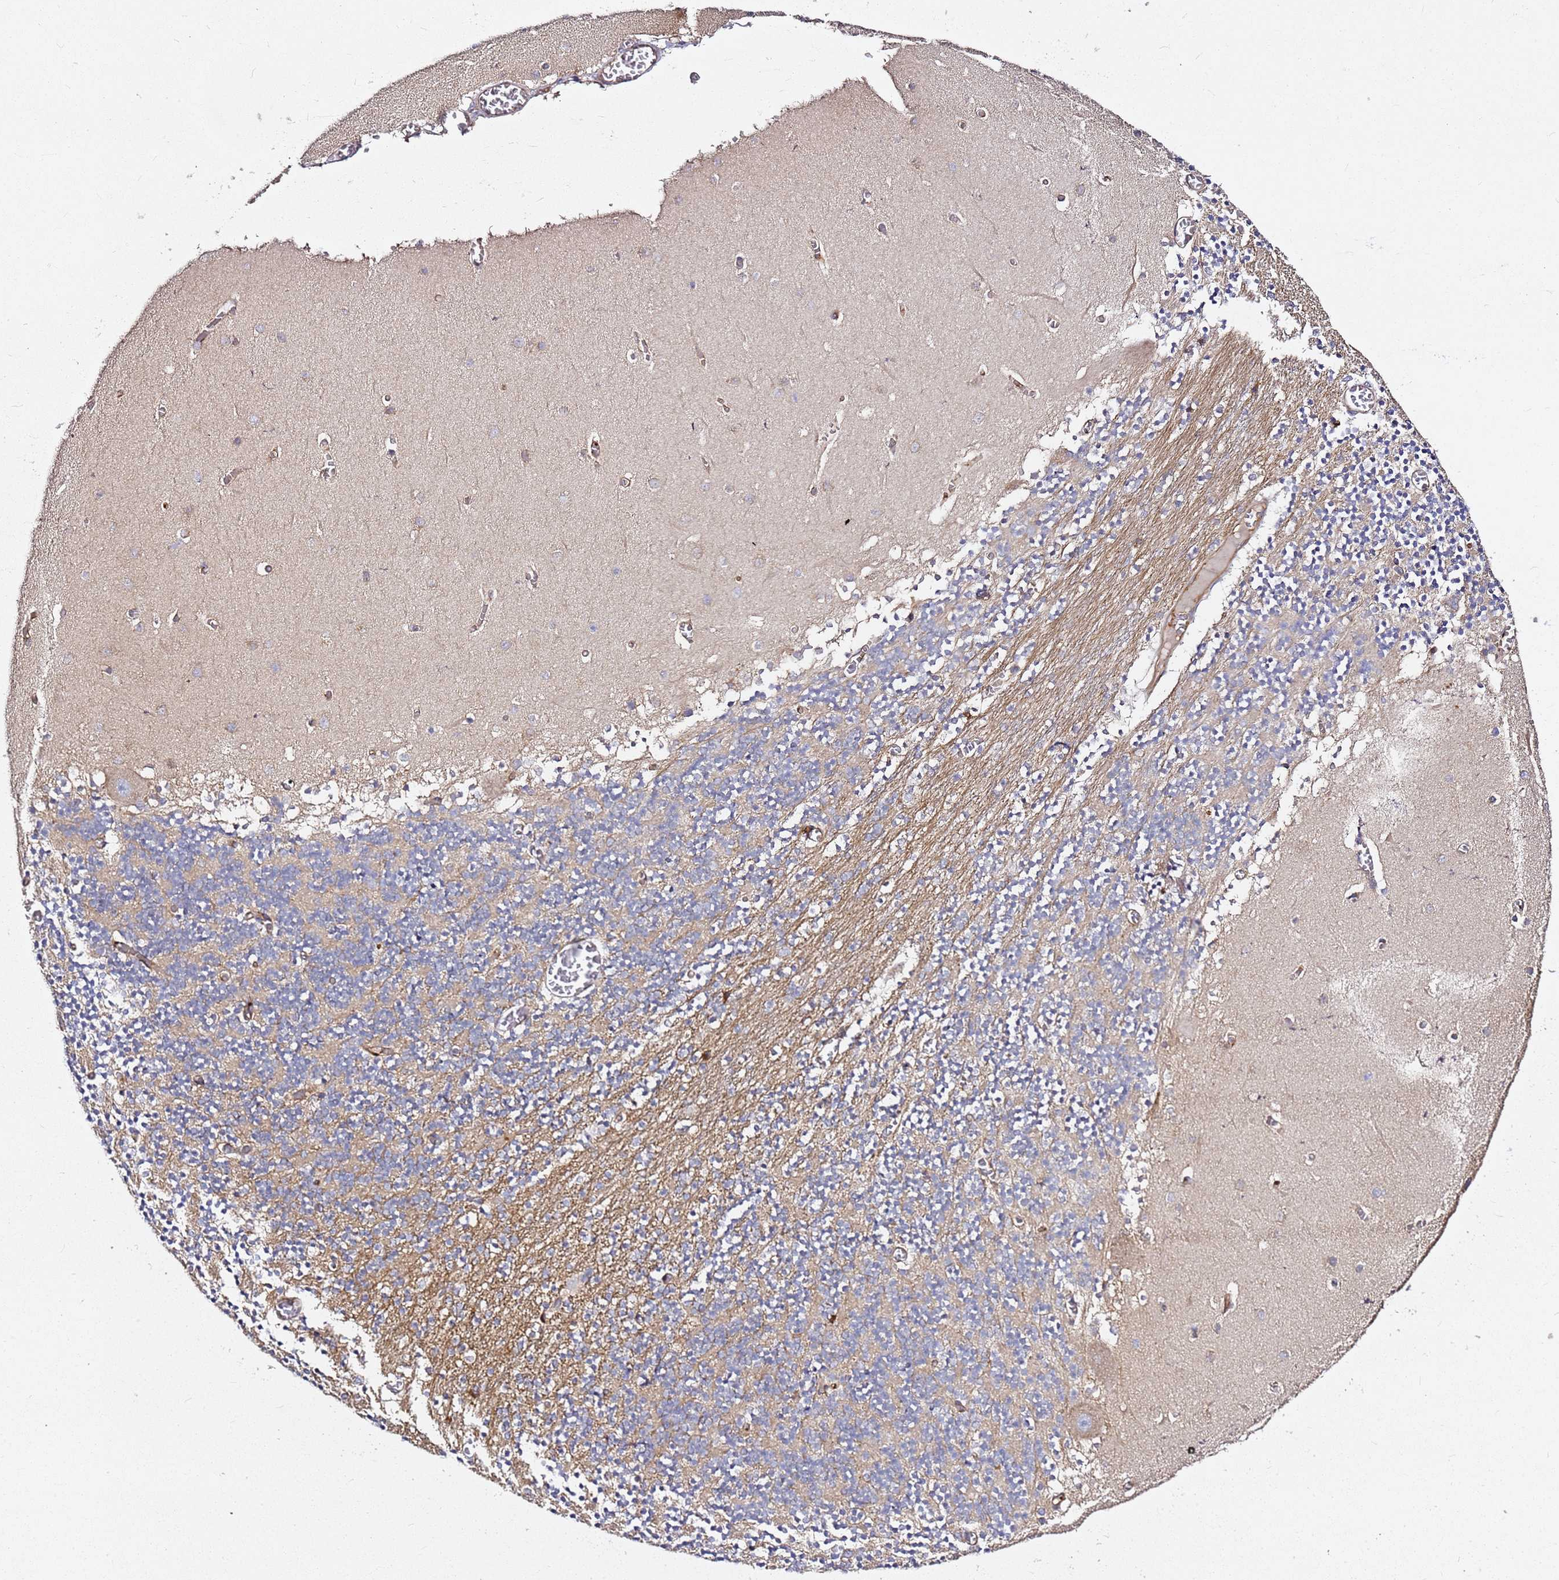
{"staining": {"intensity": "moderate", "quantity": "25%-75%", "location": "cytoplasmic/membranous"}, "tissue": "cerebellum", "cell_type": "Cells in granular layer", "image_type": "normal", "snomed": [{"axis": "morphology", "description": "Normal tissue, NOS"}, {"axis": "topography", "description": "Cerebellum"}], "caption": "Cells in granular layer display moderate cytoplasmic/membranous expression in about 25%-75% of cells in normal cerebellum. (brown staining indicates protein expression, while blue staining denotes nuclei).", "gene": "KIF7", "patient": {"sex": "female", "age": 28}}